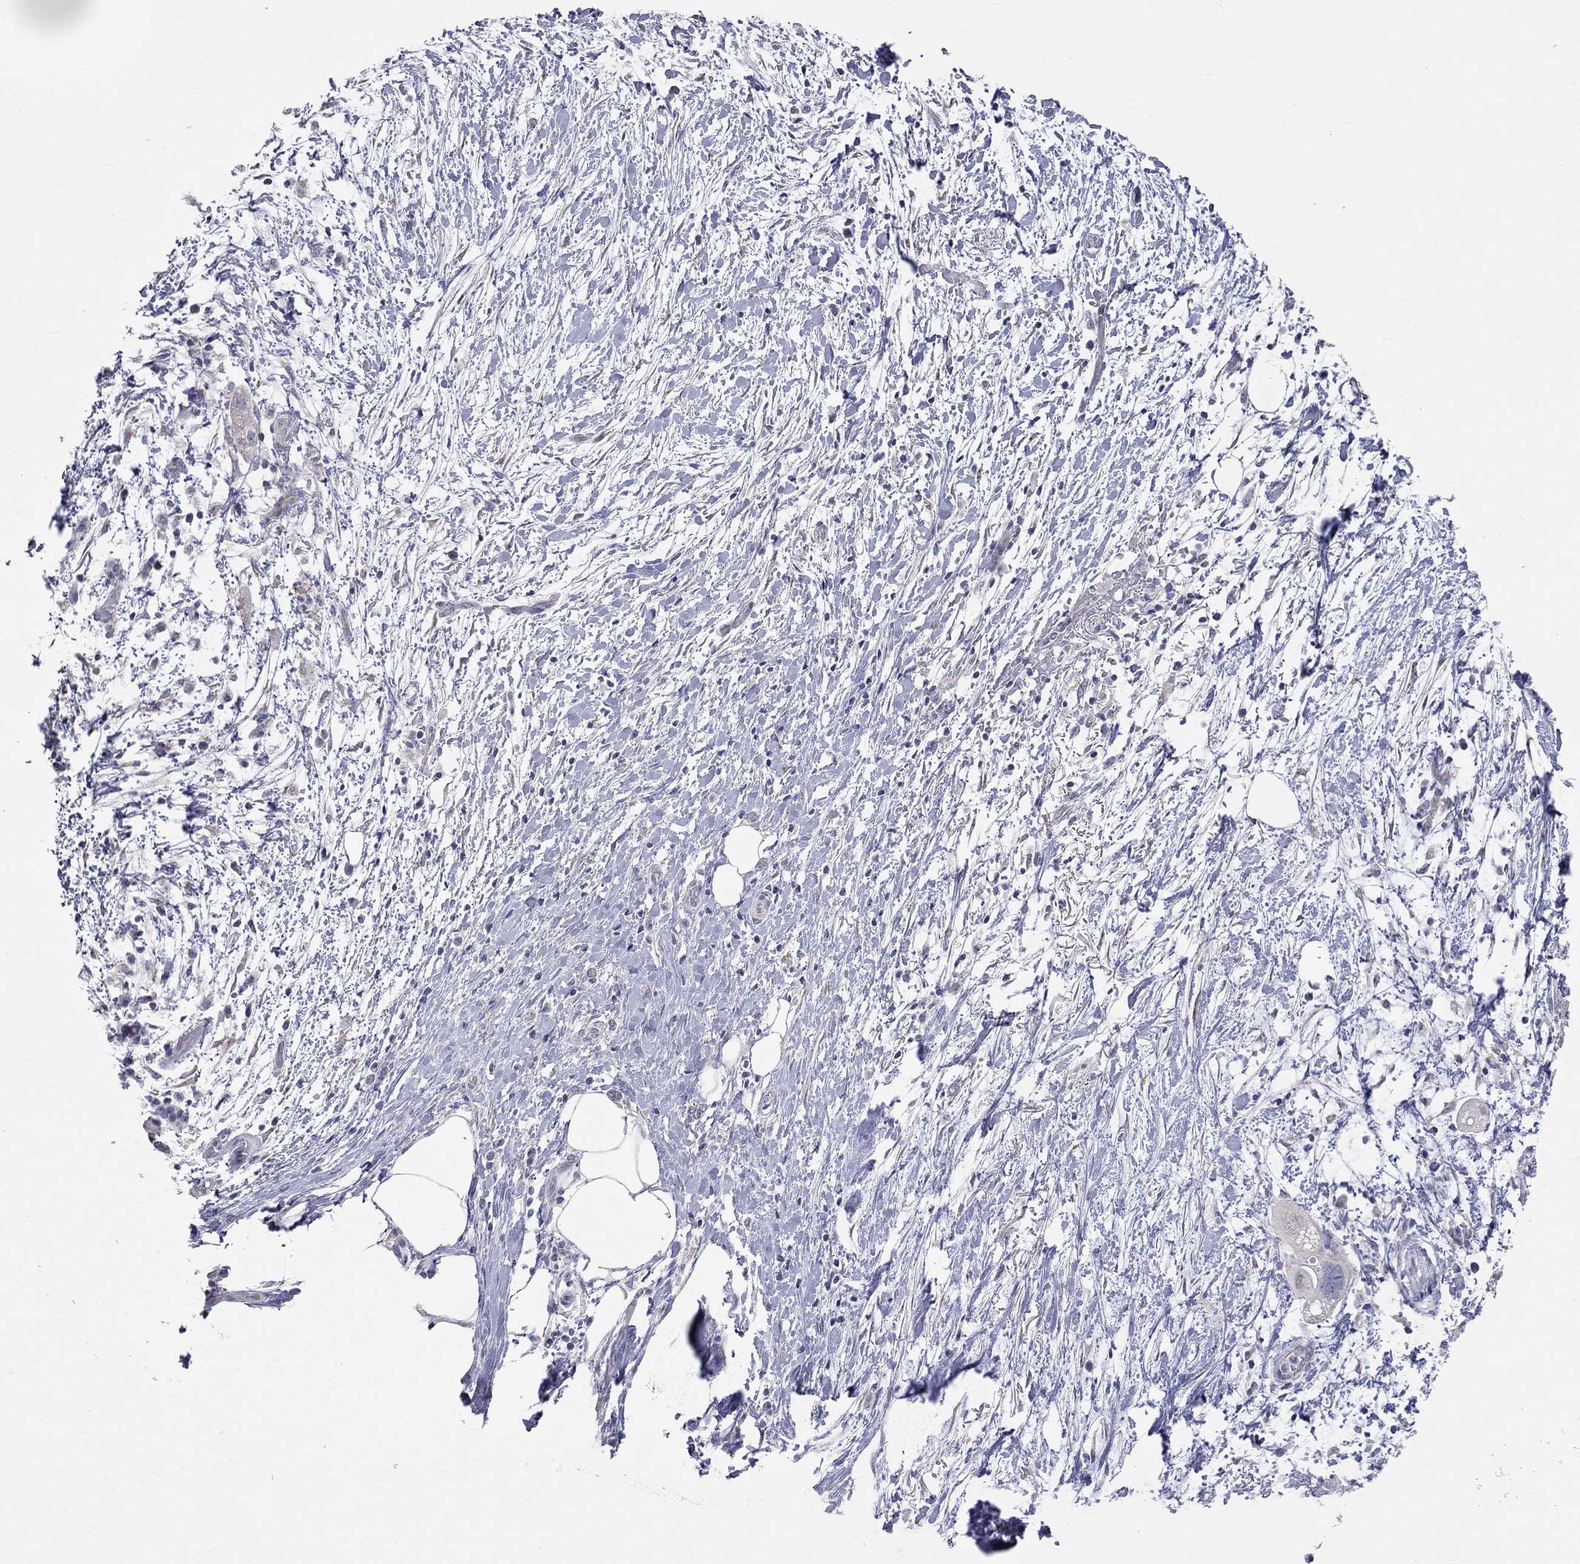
{"staining": {"intensity": "negative", "quantity": "none", "location": "none"}, "tissue": "pancreatic cancer", "cell_type": "Tumor cells", "image_type": "cancer", "snomed": [{"axis": "morphology", "description": "Adenocarcinoma, NOS"}, {"axis": "topography", "description": "Pancreas"}], "caption": "DAB (3,3'-diaminobenzidine) immunohistochemical staining of human pancreatic cancer (adenocarcinoma) exhibits no significant expression in tumor cells. (DAB immunohistochemistry, high magnification).", "gene": "OPRK1", "patient": {"sex": "female", "age": 72}}